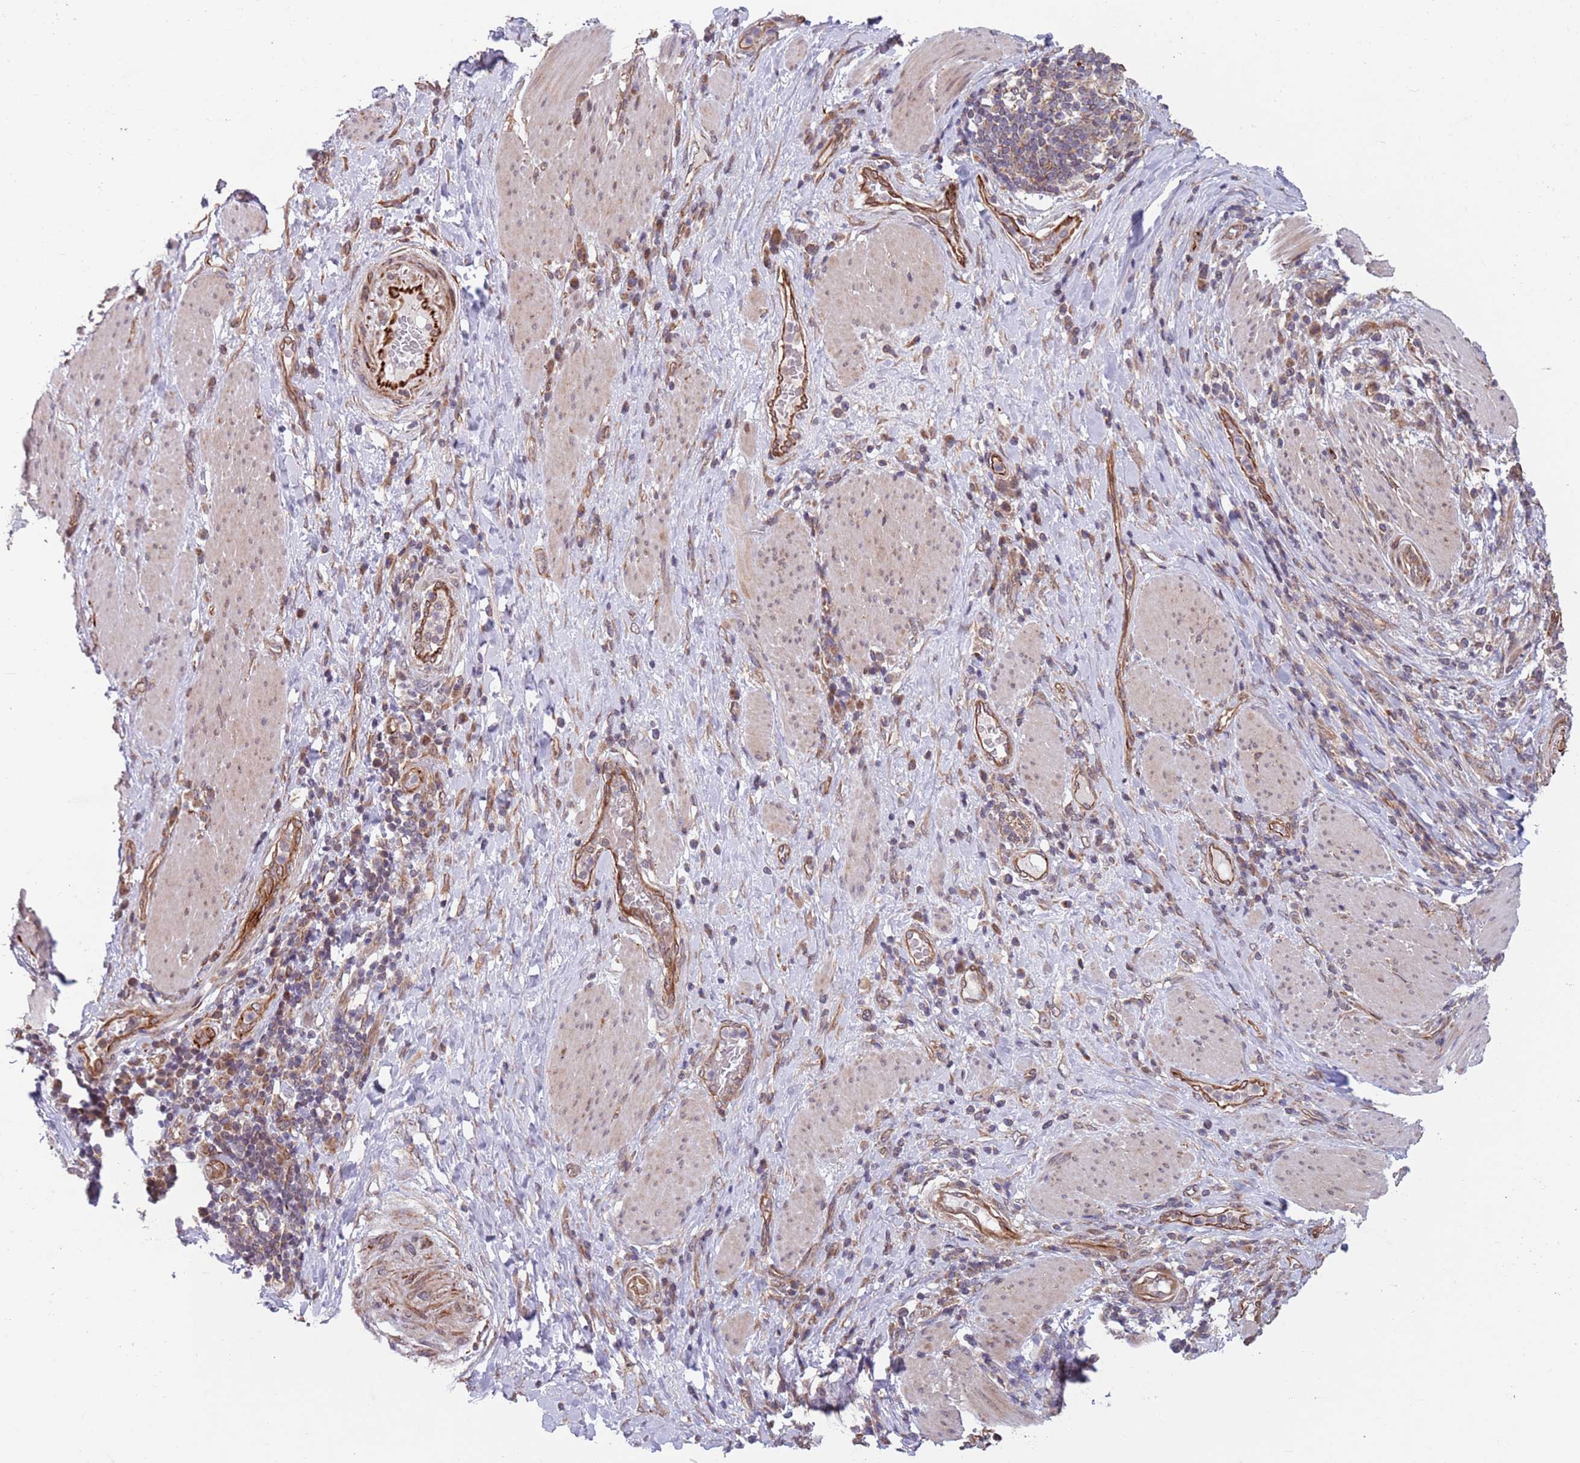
{"staining": {"intensity": "negative", "quantity": "none", "location": "none"}, "tissue": "stomach cancer", "cell_type": "Tumor cells", "image_type": "cancer", "snomed": [{"axis": "morphology", "description": "Normal tissue, NOS"}, {"axis": "morphology", "description": "Adenocarcinoma, NOS"}, {"axis": "topography", "description": "Stomach"}], "caption": "Immunohistochemical staining of human stomach cancer (adenocarcinoma) demonstrates no significant staining in tumor cells. (Stains: DAB immunohistochemistry (IHC) with hematoxylin counter stain, Microscopy: brightfield microscopy at high magnification).", "gene": "CHD9", "patient": {"sex": "female", "age": 64}}